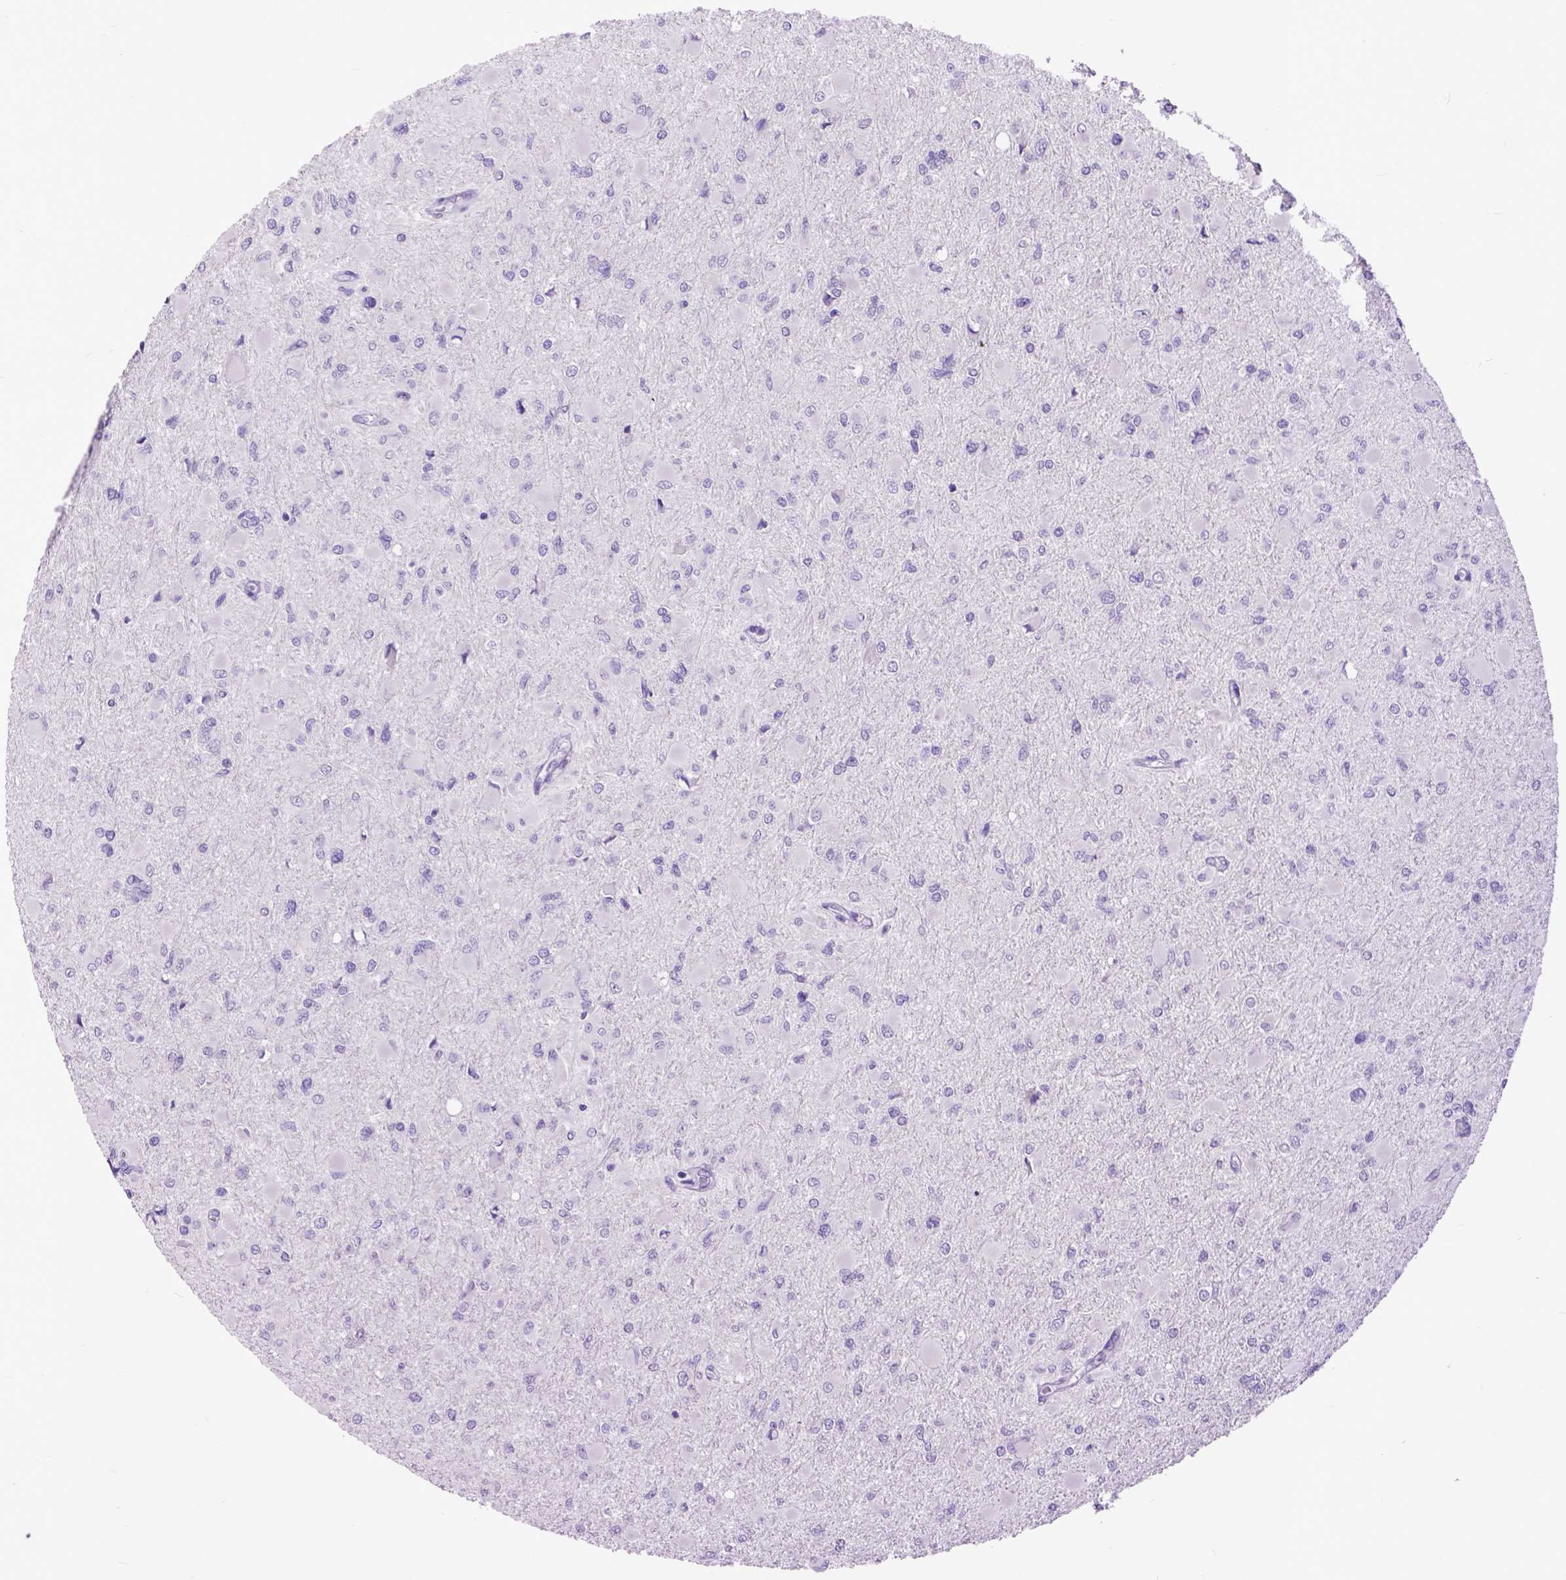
{"staining": {"intensity": "negative", "quantity": "none", "location": "none"}, "tissue": "glioma", "cell_type": "Tumor cells", "image_type": "cancer", "snomed": [{"axis": "morphology", "description": "Glioma, malignant, High grade"}, {"axis": "topography", "description": "Cerebral cortex"}], "caption": "Immunohistochemical staining of human glioma displays no significant staining in tumor cells.", "gene": "RAB25", "patient": {"sex": "female", "age": 36}}